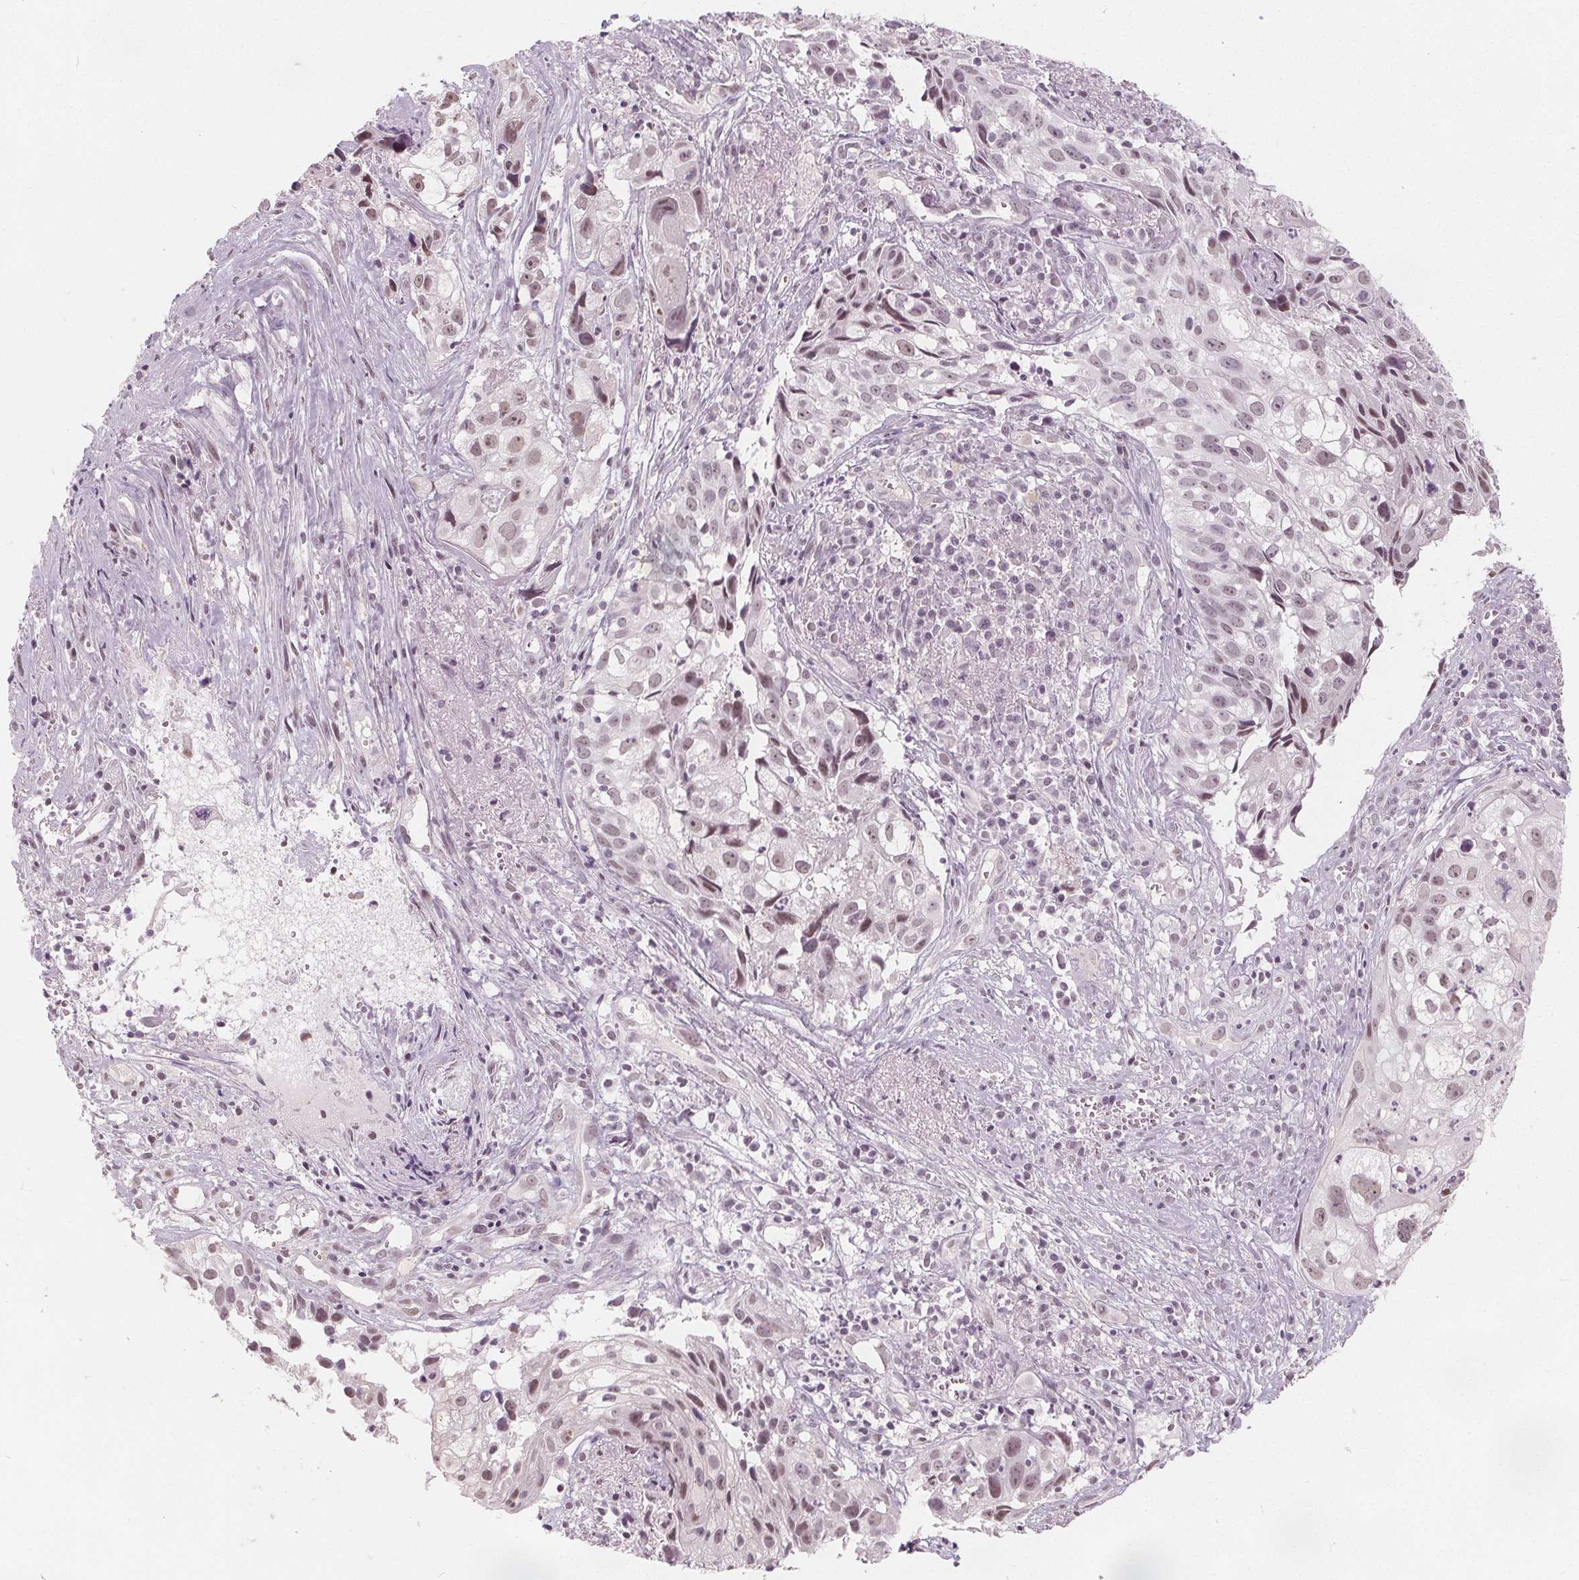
{"staining": {"intensity": "weak", "quantity": "25%-75%", "location": "nuclear"}, "tissue": "cervical cancer", "cell_type": "Tumor cells", "image_type": "cancer", "snomed": [{"axis": "morphology", "description": "Squamous cell carcinoma, NOS"}, {"axis": "topography", "description": "Cervix"}], "caption": "This photomicrograph displays cervical squamous cell carcinoma stained with immunohistochemistry to label a protein in brown. The nuclear of tumor cells show weak positivity for the protein. Nuclei are counter-stained blue.", "gene": "NUP210L", "patient": {"sex": "female", "age": 53}}